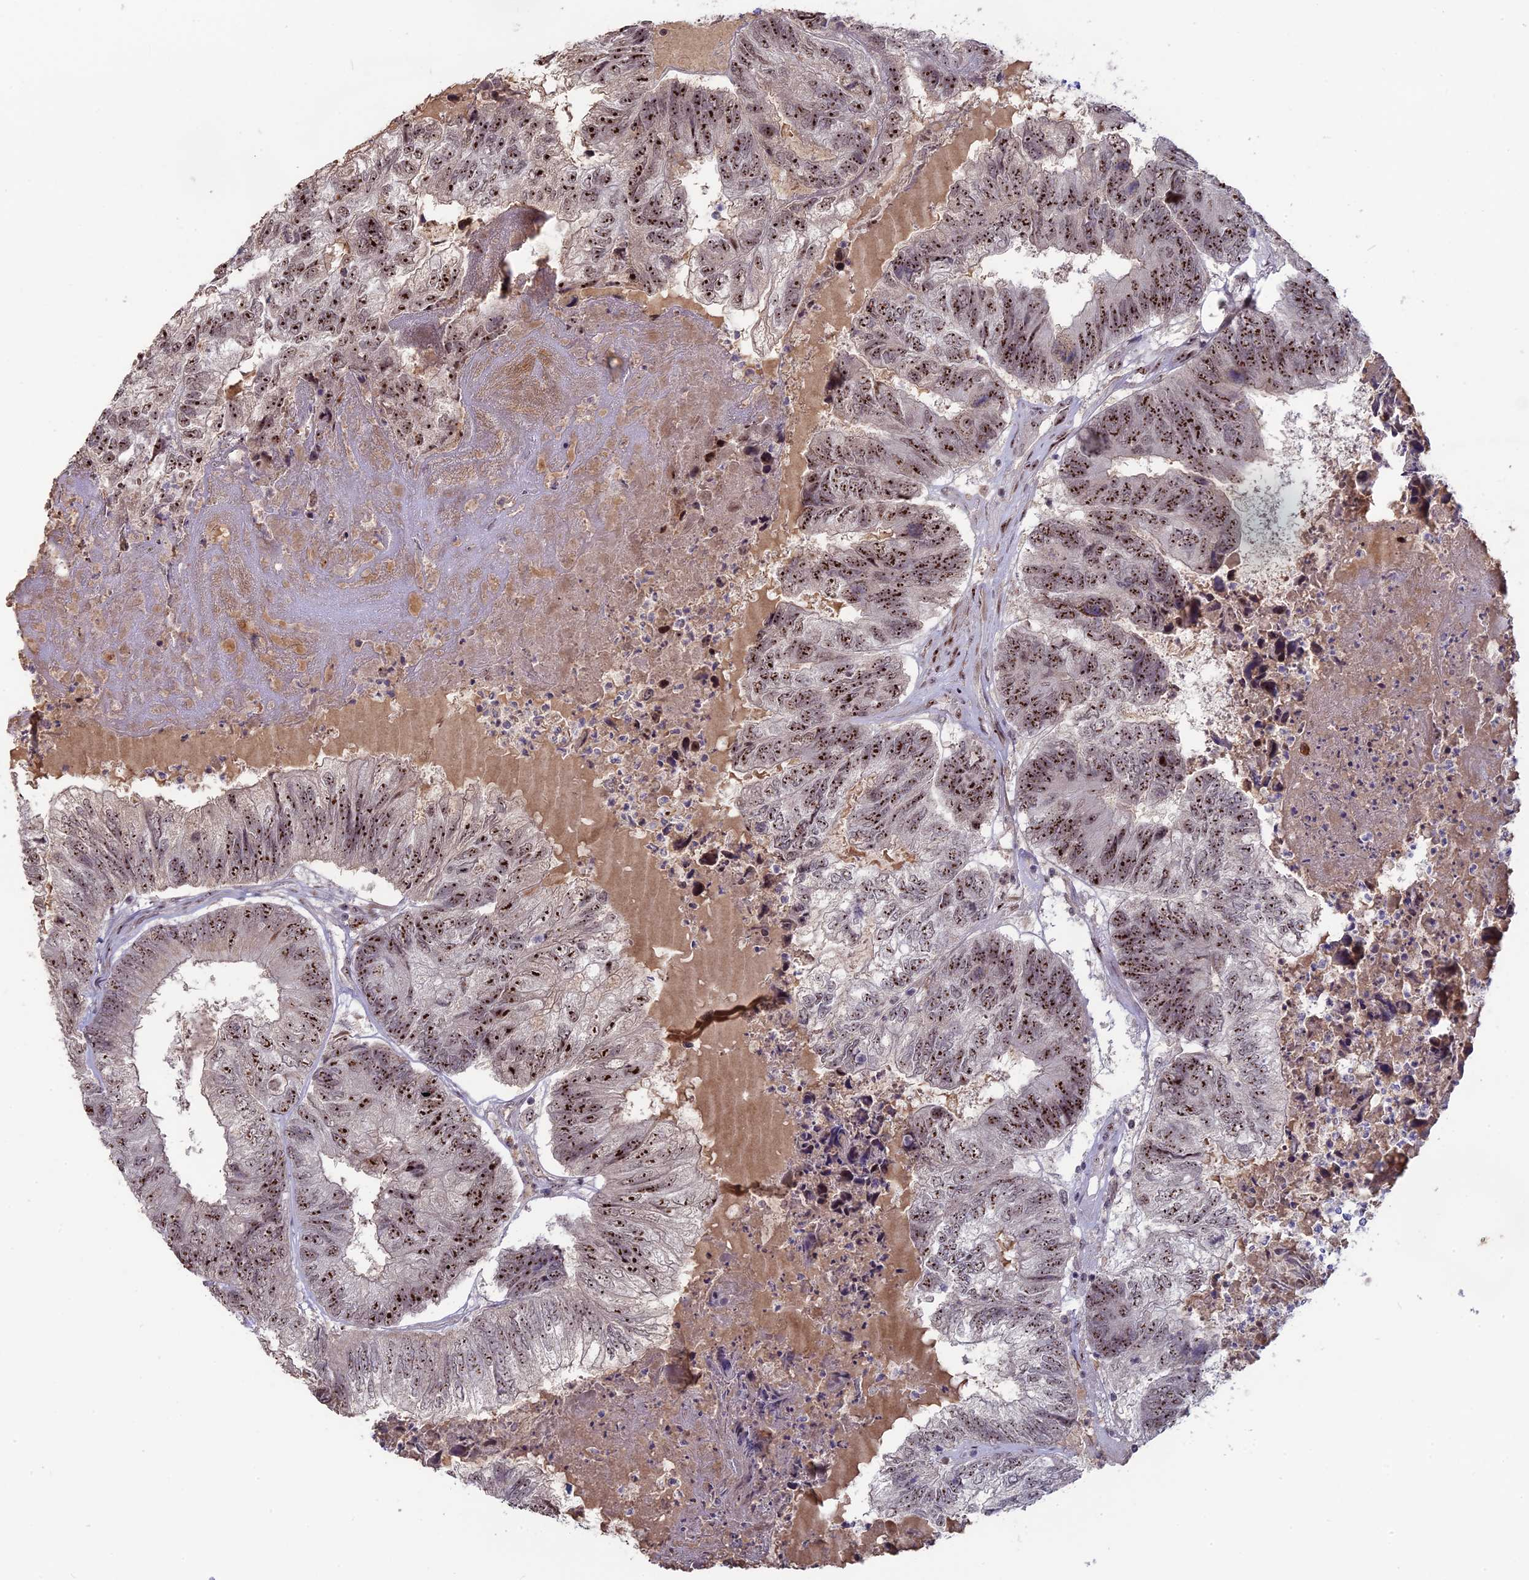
{"staining": {"intensity": "strong", "quantity": ">75%", "location": "nuclear"}, "tissue": "colorectal cancer", "cell_type": "Tumor cells", "image_type": "cancer", "snomed": [{"axis": "morphology", "description": "Adenocarcinoma, NOS"}, {"axis": "topography", "description": "Colon"}], "caption": "Colorectal cancer stained with IHC demonstrates strong nuclear staining in approximately >75% of tumor cells.", "gene": "FAM131A", "patient": {"sex": "female", "age": 67}}